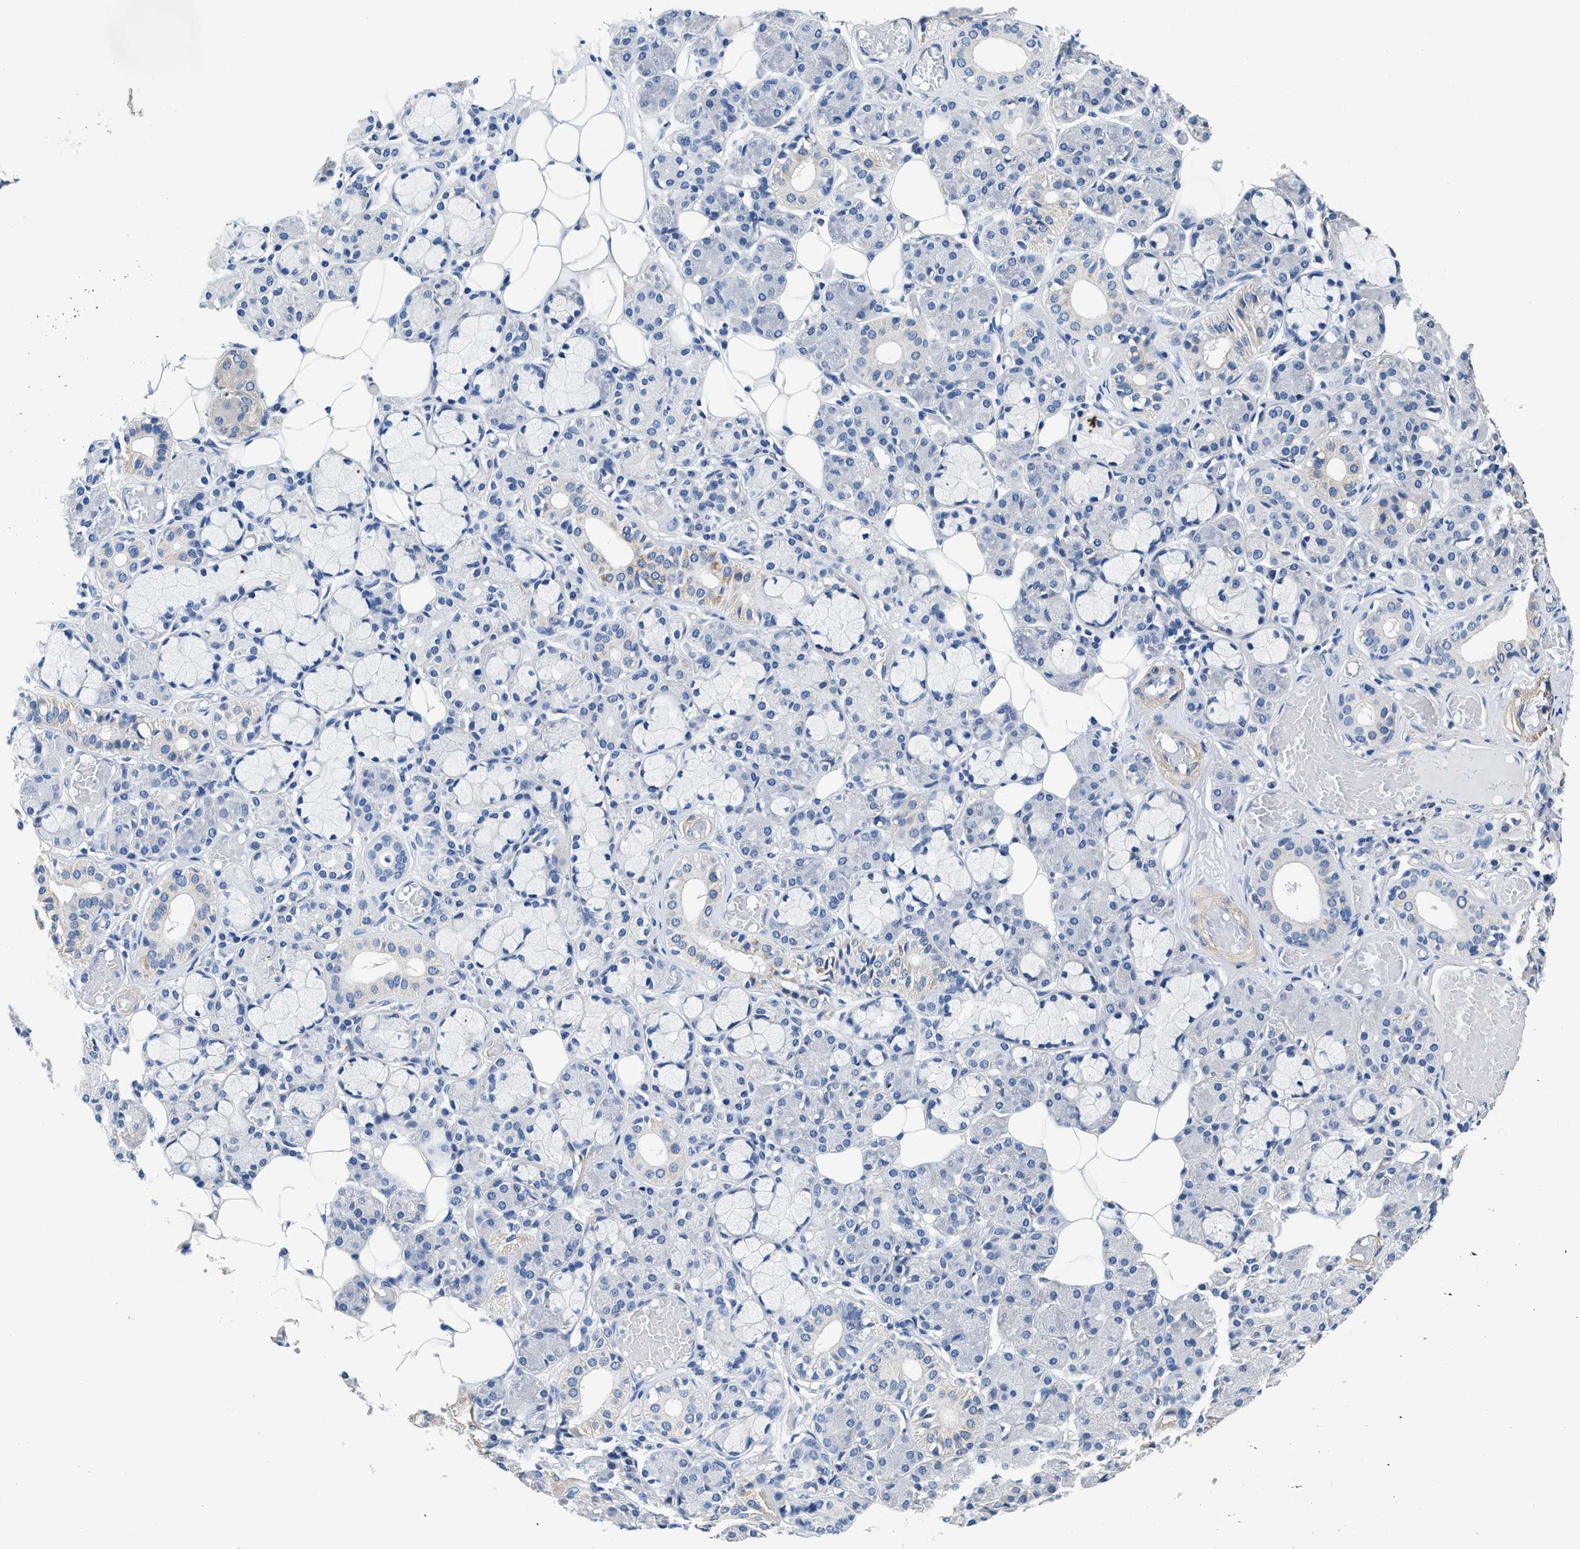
{"staining": {"intensity": "negative", "quantity": "none", "location": "none"}, "tissue": "salivary gland", "cell_type": "Glandular cells", "image_type": "normal", "snomed": [{"axis": "morphology", "description": "Normal tissue, NOS"}, {"axis": "topography", "description": "Salivary gland"}], "caption": "Protein analysis of unremarkable salivary gland exhibits no significant expression in glandular cells.", "gene": "MYH3", "patient": {"sex": "male", "age": 63}}